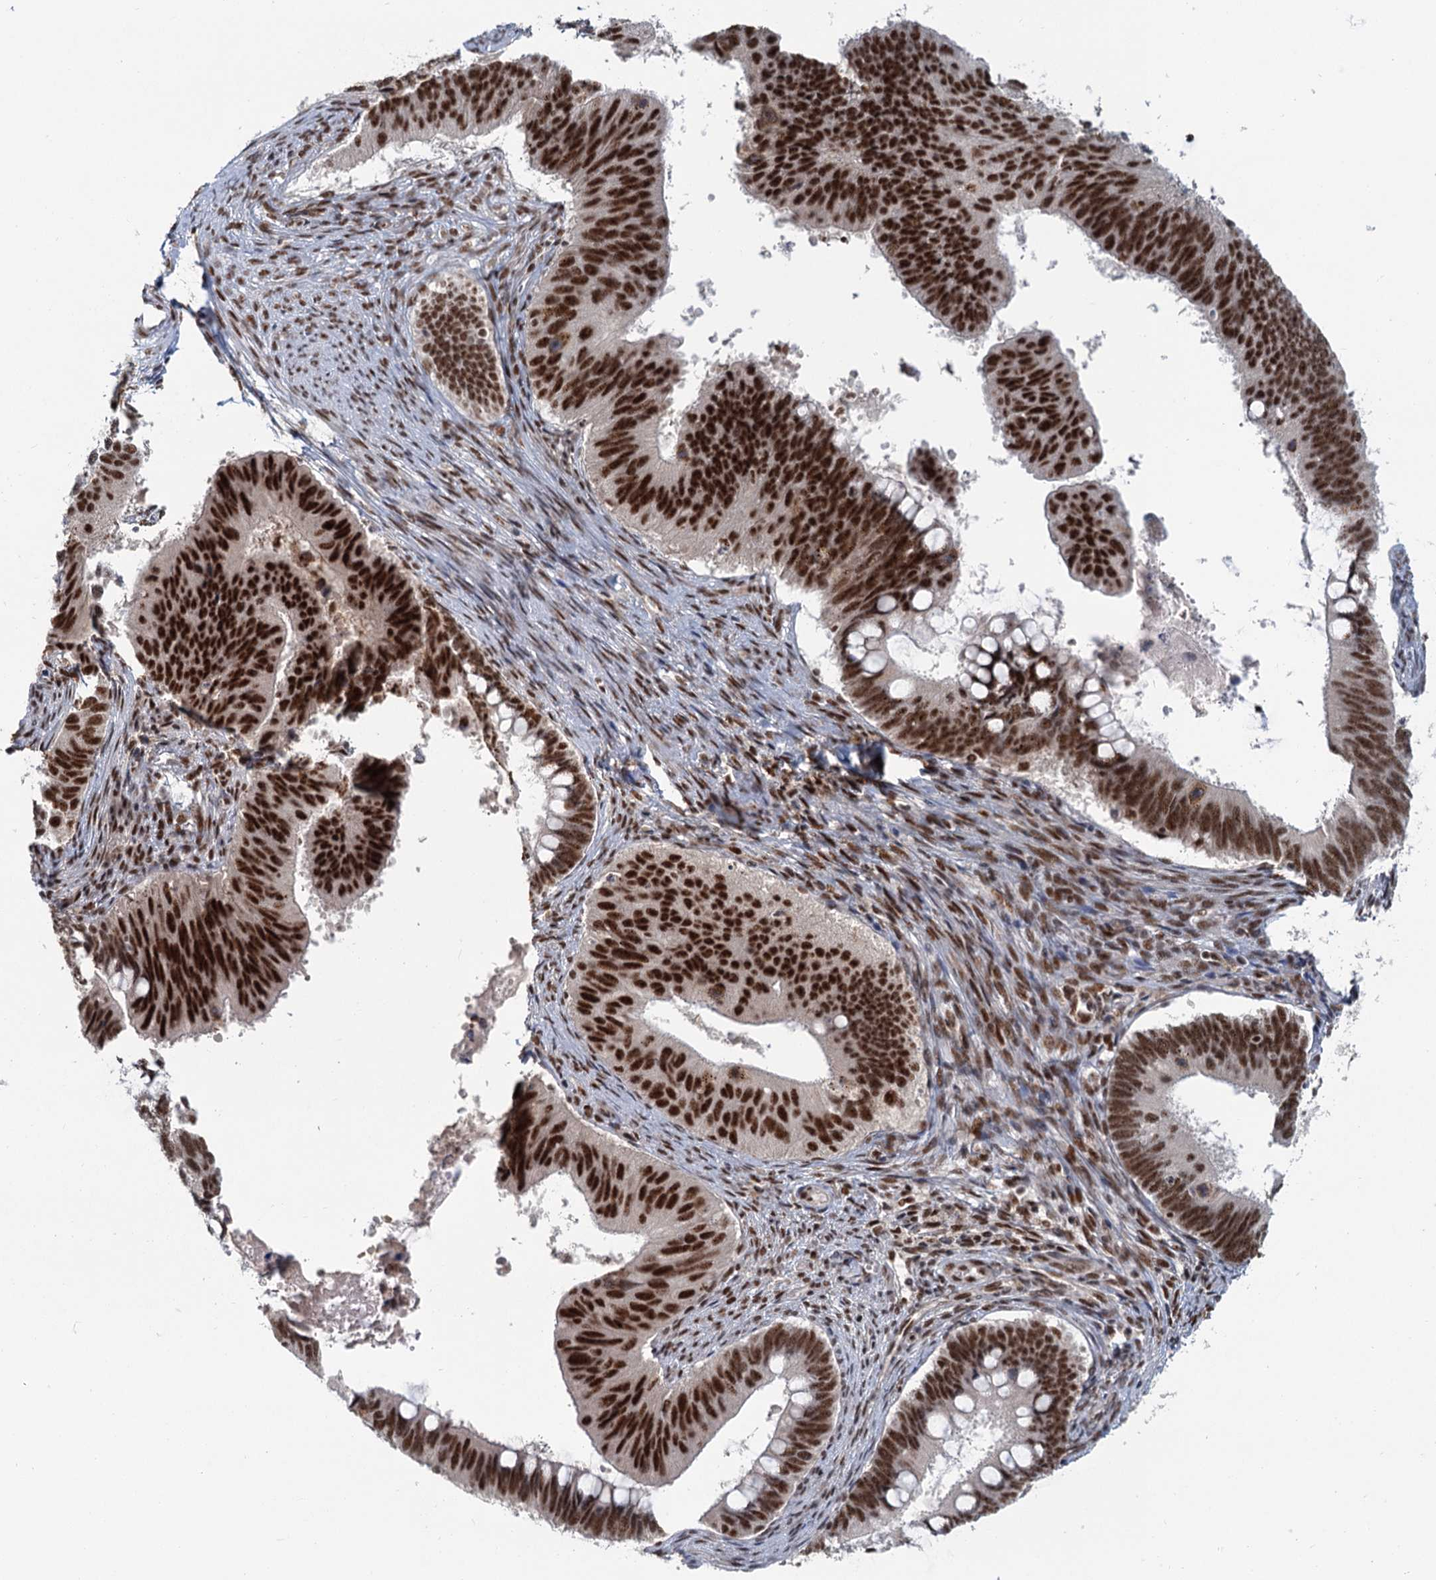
{"staining": {"intensity": "strong", "quantity": ">75%", "location": "nuclear"}, "tissue": "cervical cancer", "cell_type": "Tumor cells", "image_type": "cancer", "snomed": [{"axis": "morphology", "description": "Adenocarcinoma, NOS"}, {"axis": "topography", "description": "Cervix"}], "caption": "Cervical cancer stained for a protein shows strong nuclear positivity in tumor cells.", "gene": "WBP4", "patient": {"sex": "female", "age": 42}}